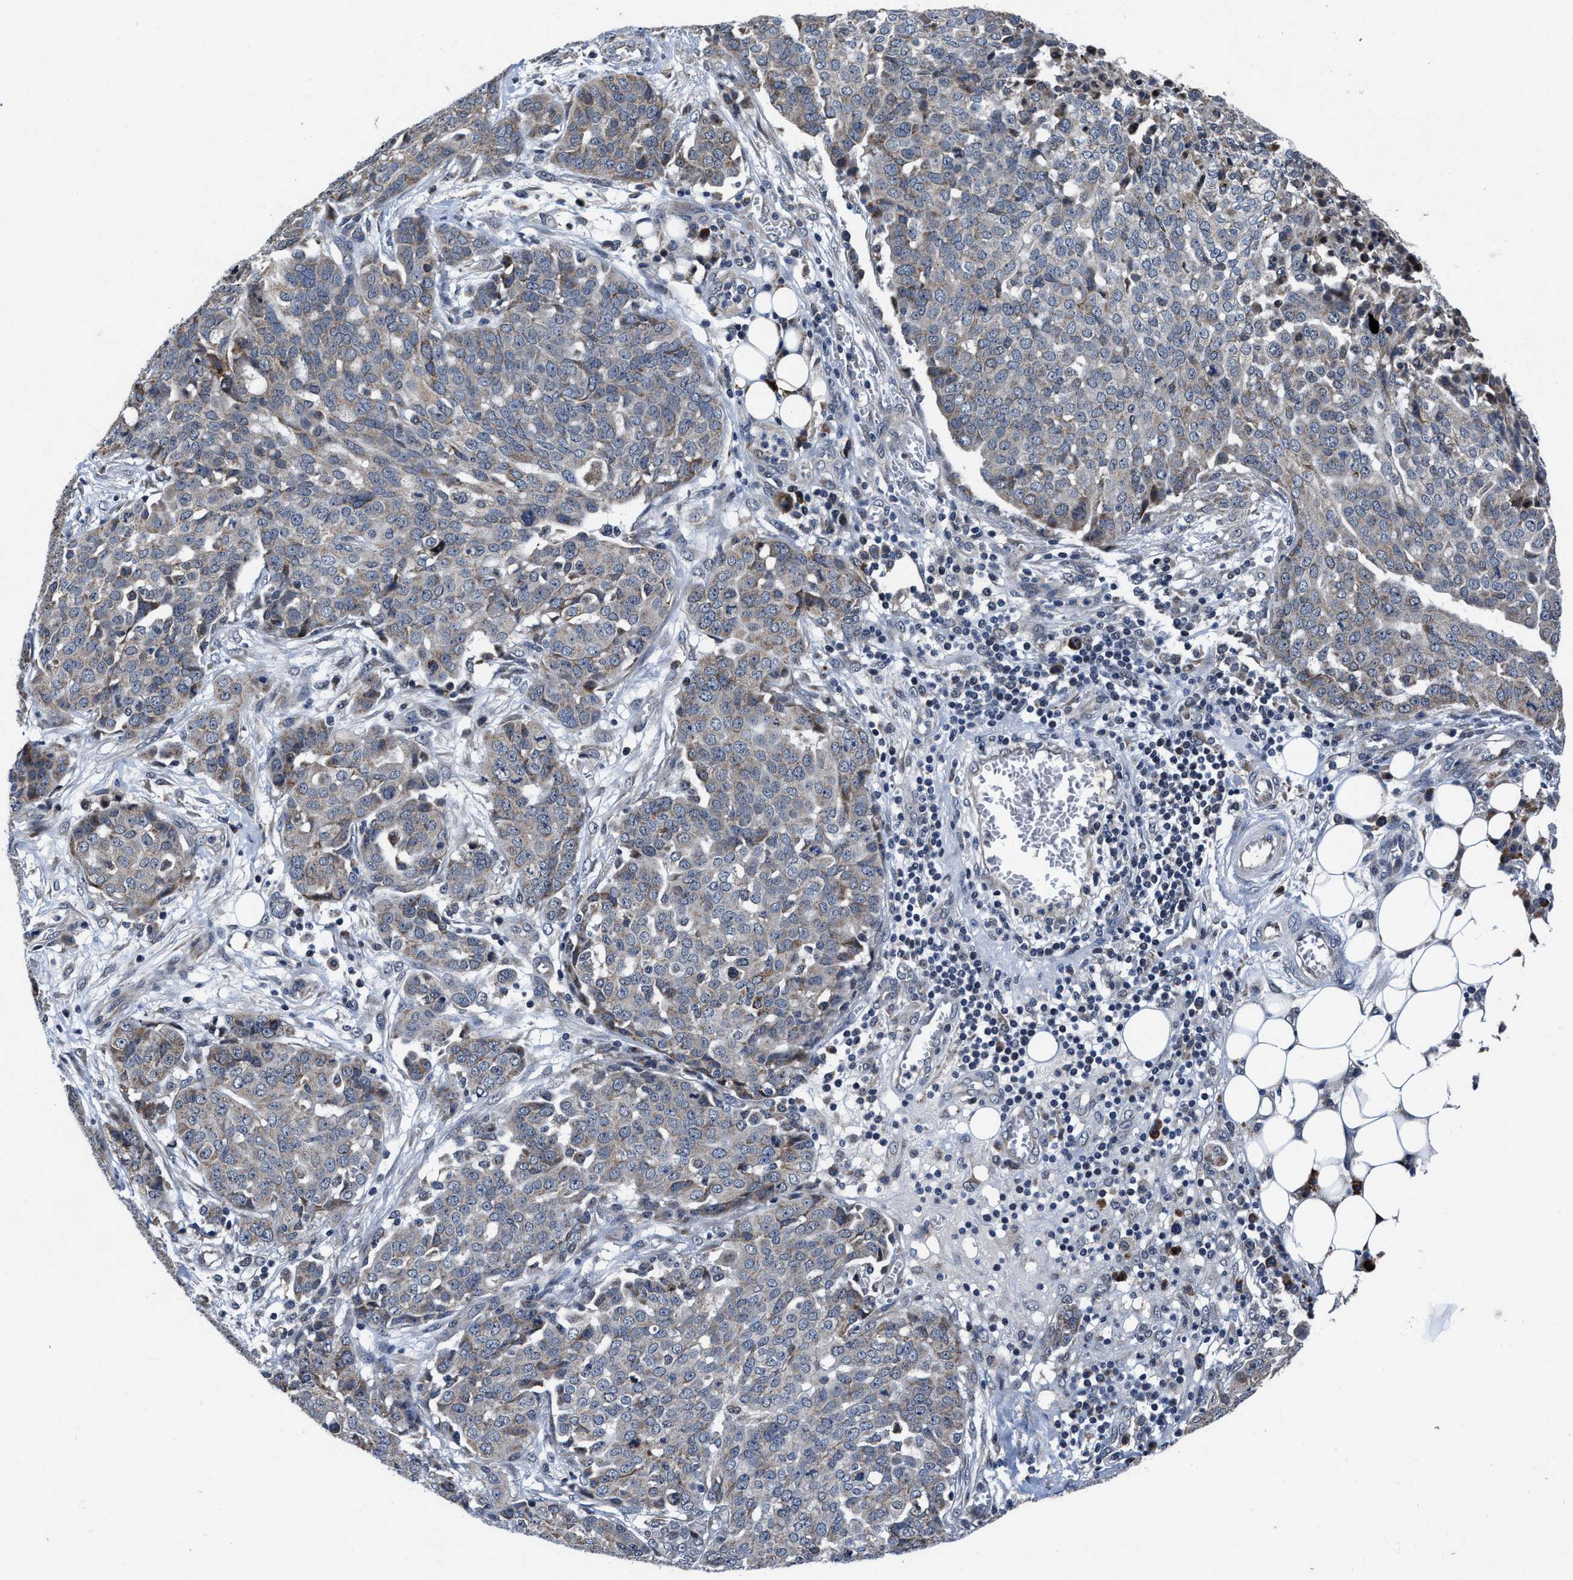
{"staining": {"intensity": "weak", "quantity": "25%-75%", "location": "cytoplasmic/membranous"}, "tissue": "ovarian cancer", "cell_type": "Tumor cells", "image_type": "cancer", "snomed": [{"axis": "morphology", "description": "Cystadenocarcinoma, serous, NOS"}, {"axis": "topography", "description": "Soft tissue"}, {"axis": "topography", "description": "Ovary"}], "caption": "A brown stain highlights weak cytoplasmic/membranous expression of a protein in human ovarian cancer tumor cells.", "gene": "TMEM53", "patient": {"sex": "female", "age": 57}}